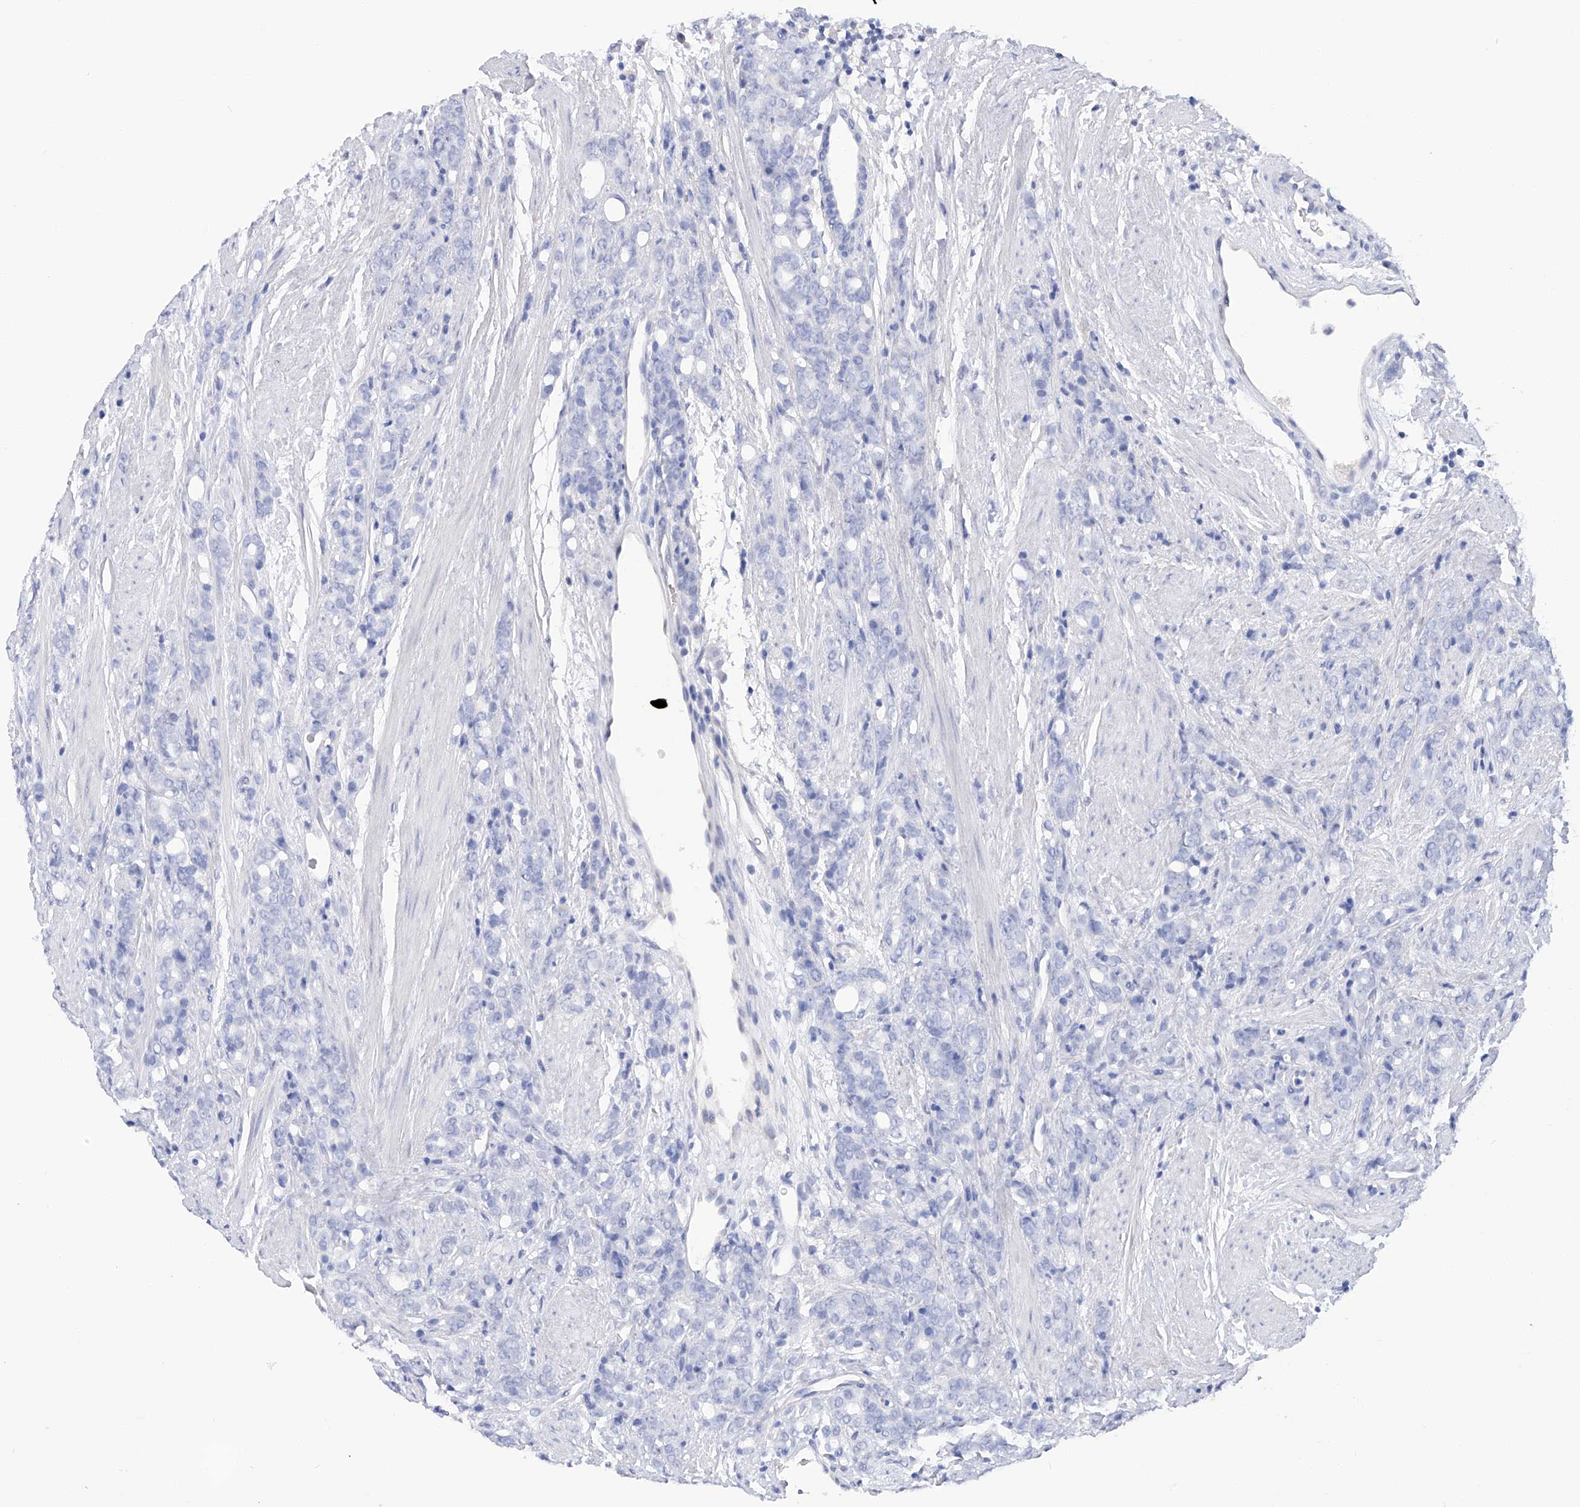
{"staining": {"intensity": "negative", "quantity": "none", "location": "none"}, "tissue": "prostate cancer", "cell_type": "Tumor cells", "image_type": "cancer", "snomed": [{"axis": "morphology", "description": "Adenocarcinoma, High grade"}, {"axis": "topography", "description": "Prostate"}], "caption": "The IHC photomicrograph has no significant staining in tumor cells of prostate cancer (high-grade adenocarcinoma) tissue.", "gene": "FLG", "patient": {"sex": "male", "age": 62}}